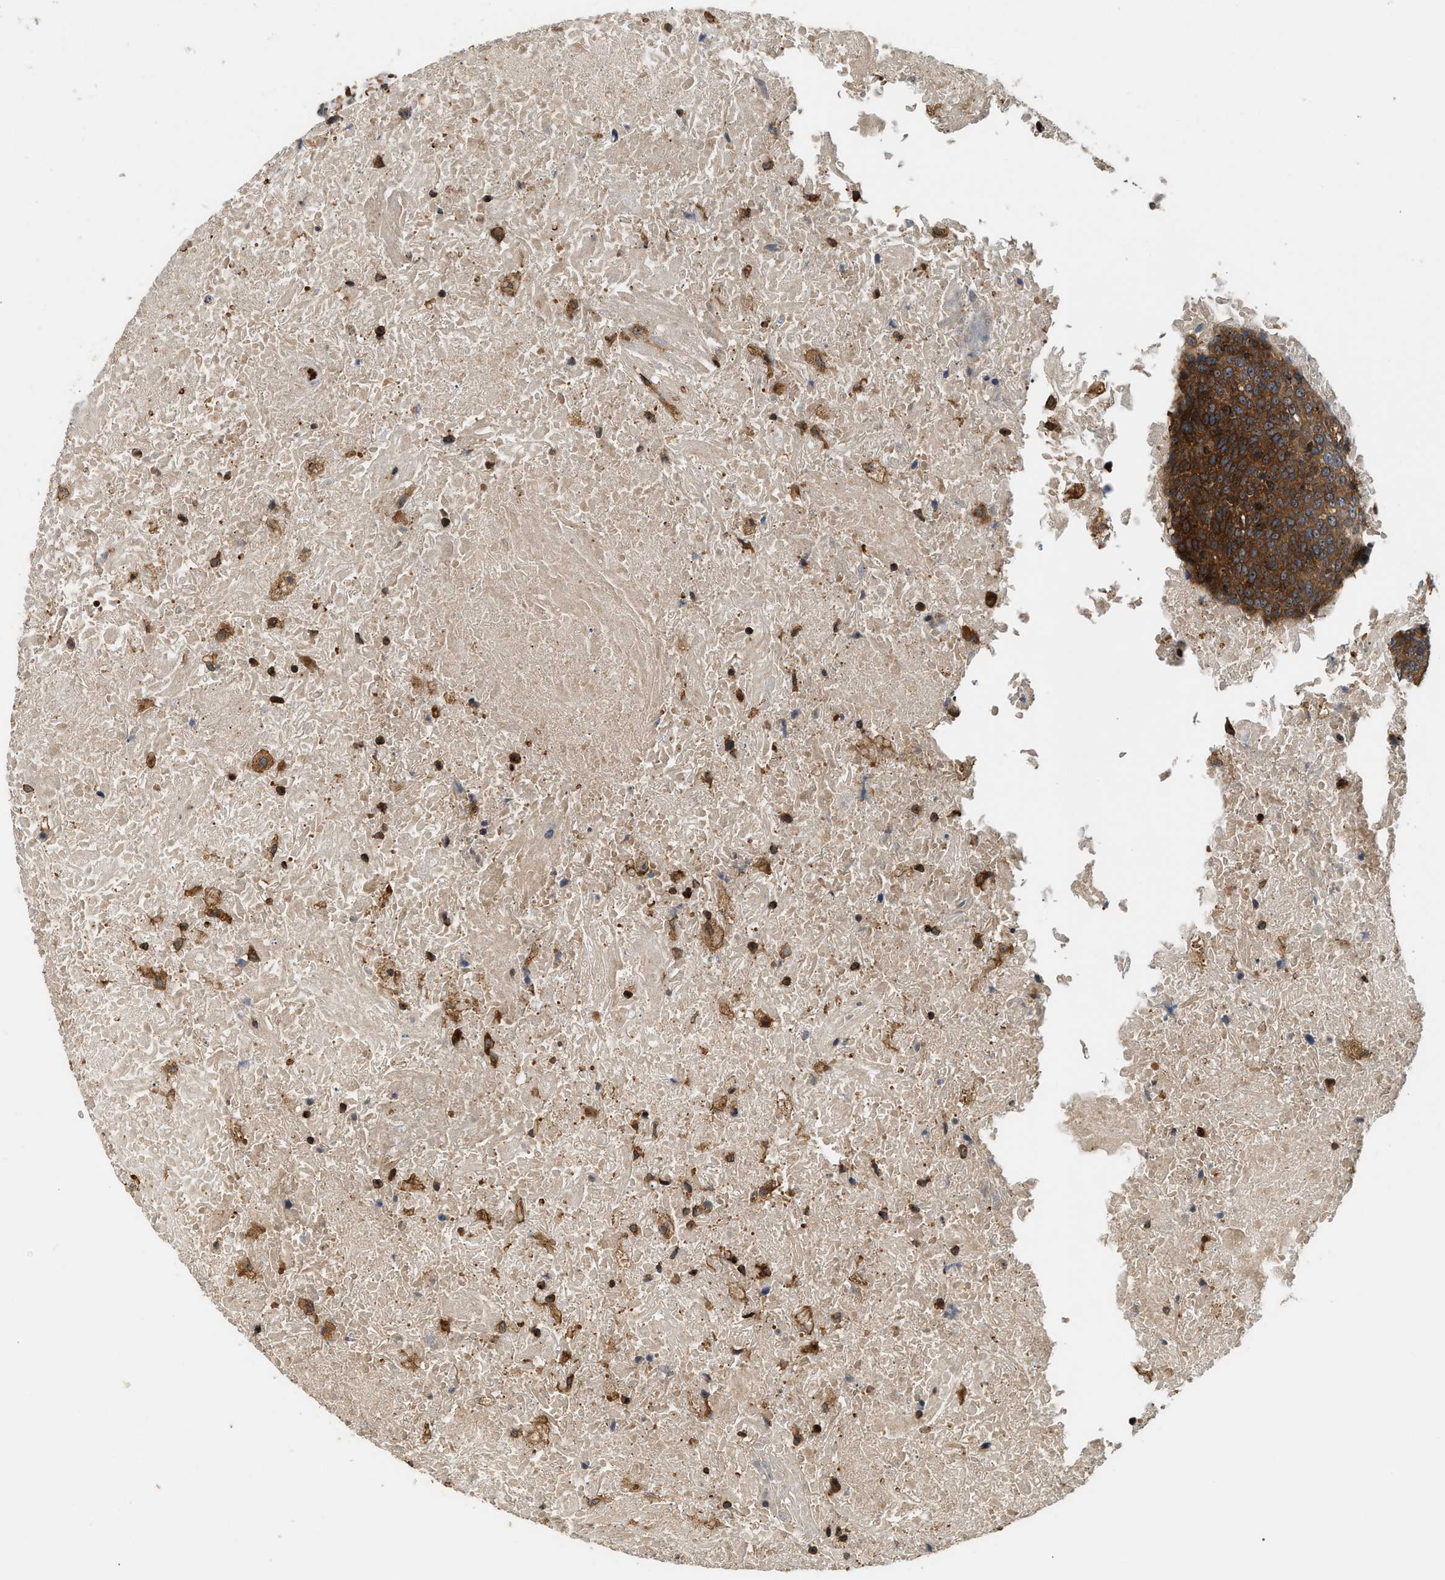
{"staining": {"intensity": "strong", "quantity": ">75%", "location": "cytoplasmic/membranous"}, "tissue": "head and neck cancer", "cell_type": "Tumor cells", "image_type": "cancer", "snomed": [{"axis": "morphology", "description": "Squamous cell carcinoma, NOS"}, {"axis": "morphology", "description": "Squamous cell carcinoma, metastatic, NOS"}, {"axis": "topography", "description": "Lymph node"}, {"axis": "topography", "description": "Head-Neck"}], "caption": "Immunohistochemistry photomicrograph of neoplastic tissue: human metastatic squamous cell carcinoma (head and neck) stained using IHC shows high levels of strong protein expression localized specifically in the cytoplasmic/membranous of tumor cells, appearing as a cytoplasmic/membranous brown color.", "gene": "SNX5", "patient": {"sex": "male", "age": 62}}